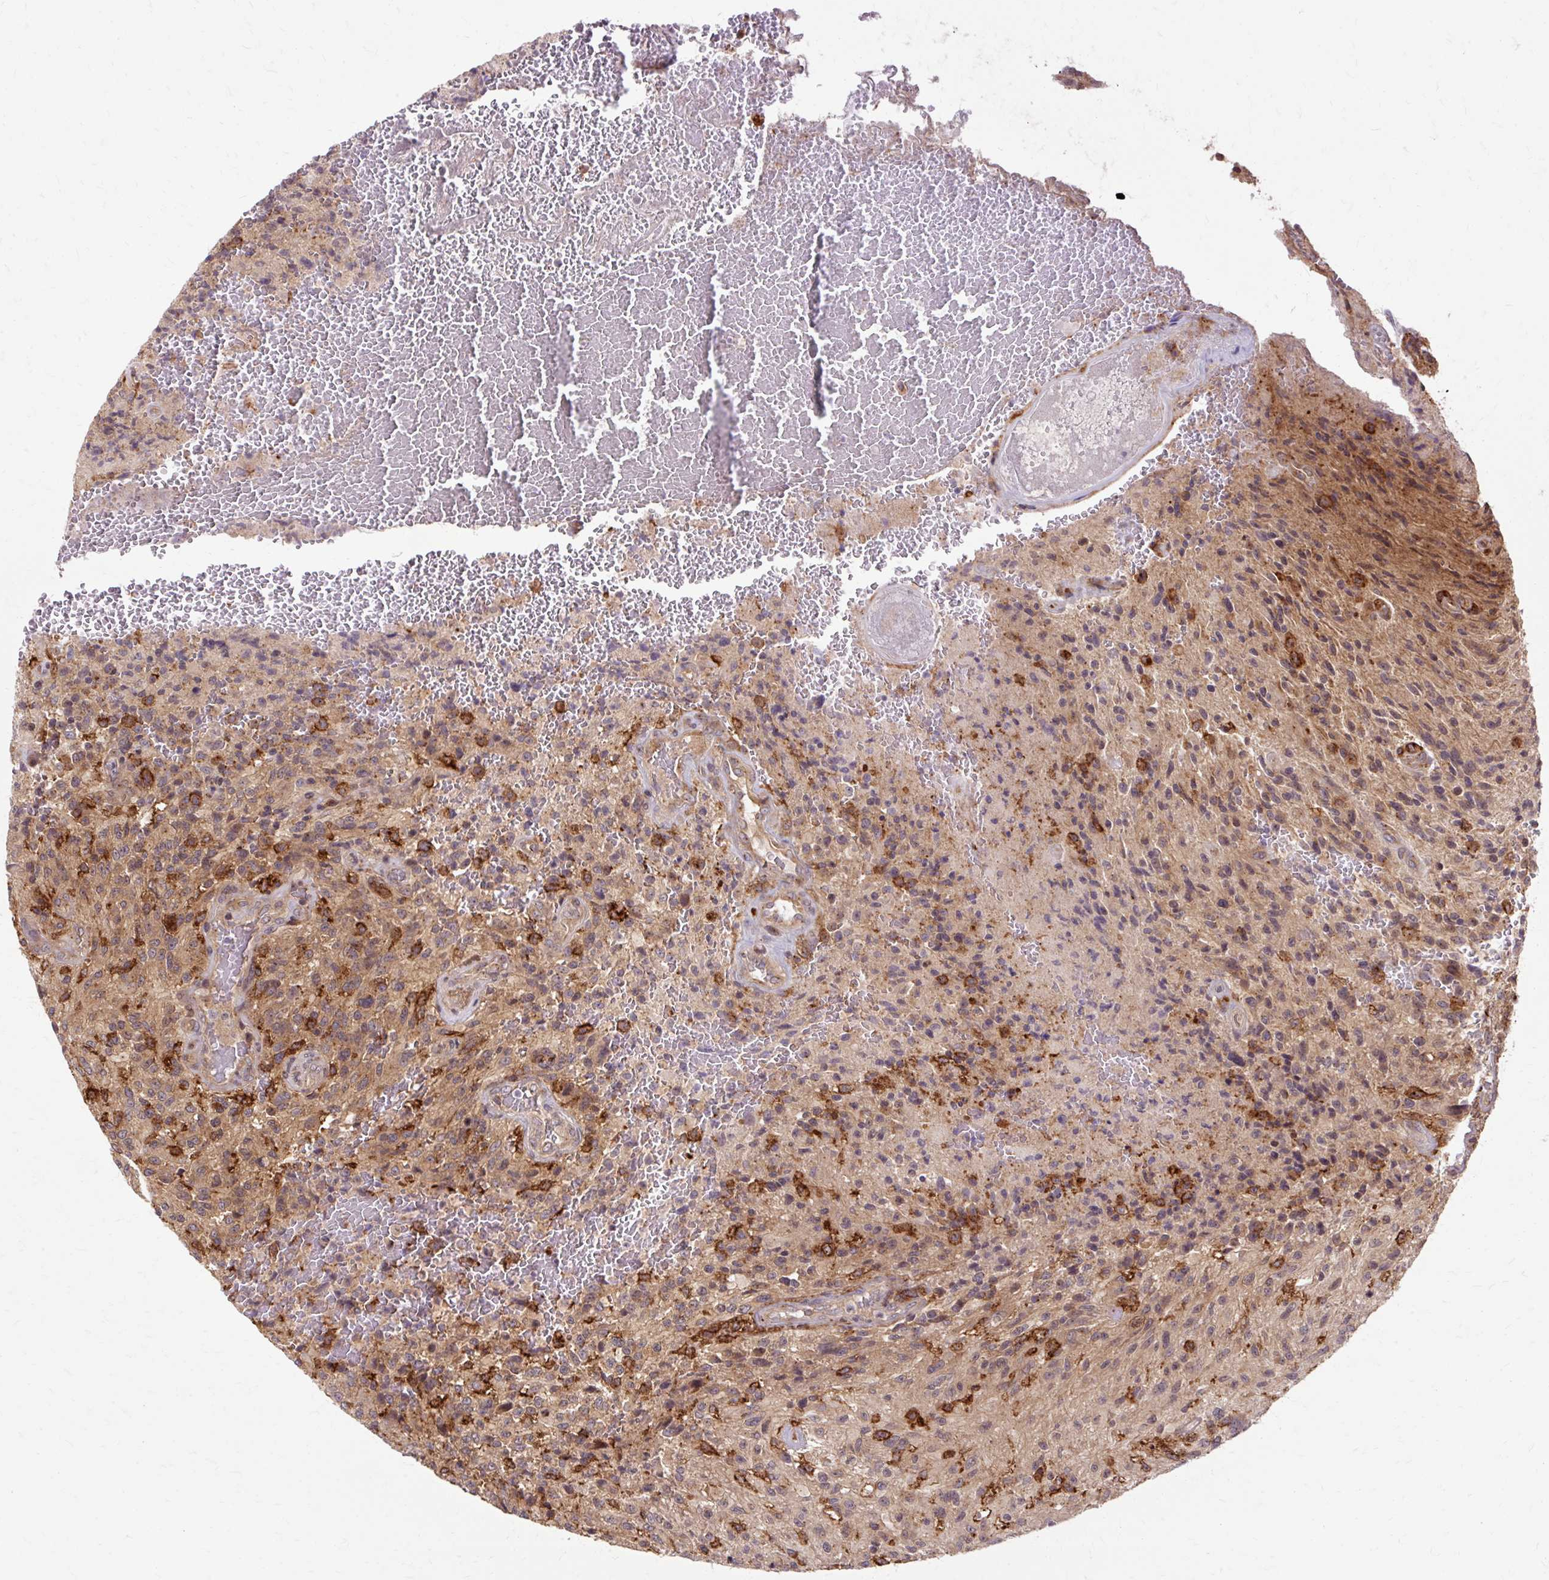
{"staining": {"intensity": "strong", "quantity": "<25%", "location": "cytoplasmic/membranous"}, "tissue": "glioma", "cell_type": "Tumor cells", "image_type": "cancer", "snomed": [{"axis": "morphology", "description": "Normal tissue, NOS"}, {"axis": "morphology", "description": "Glioma, malignant, High grade"}, {"axis": "topography", "description": "Cerebral cortex"}], "caption": "Human malignant glioma (high-grade) stained with a protein marker displays strong staining in tumor cells.", "gene": "MZT2B", "patient": {"sex": "male", "age": 56}}